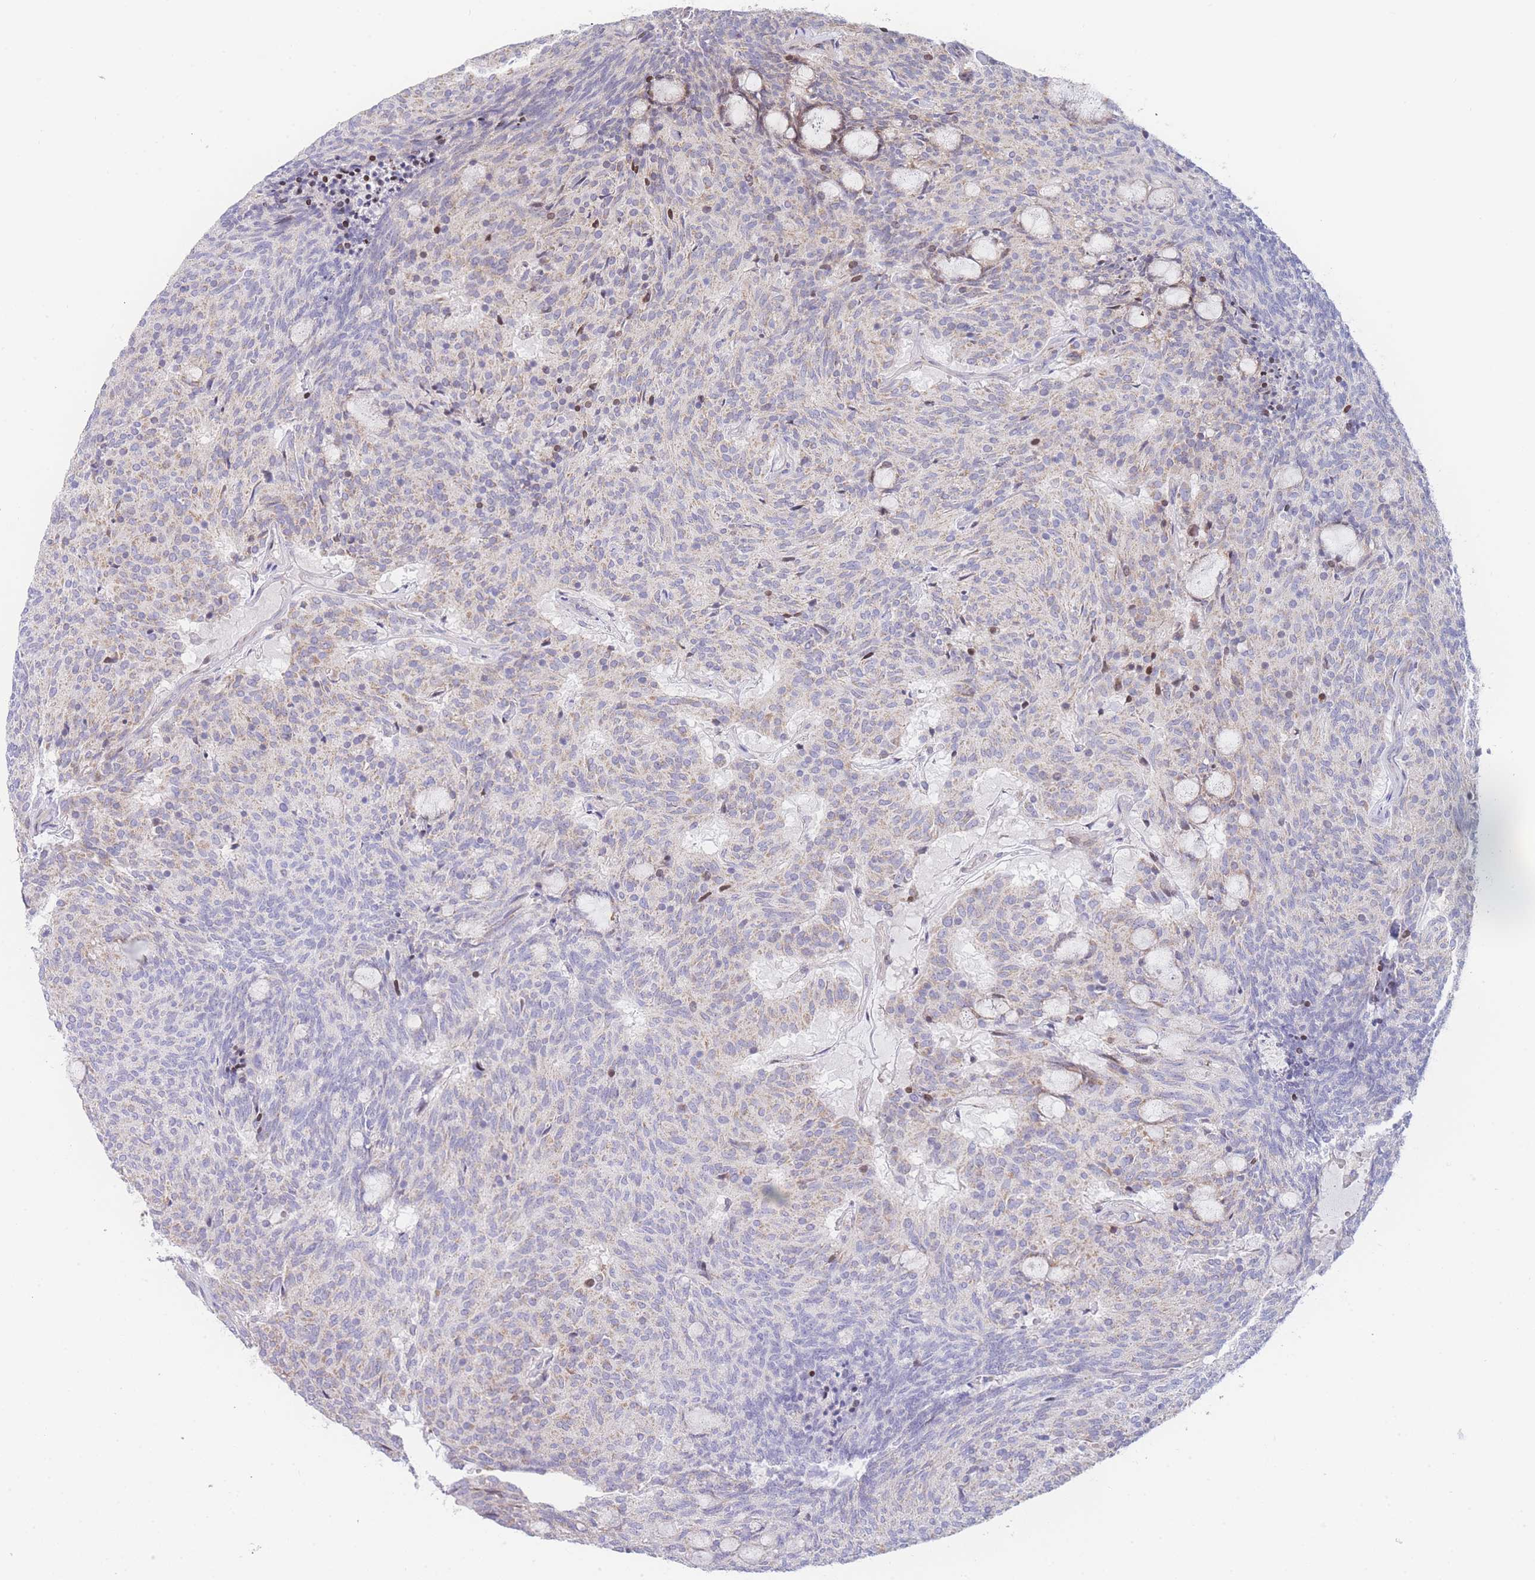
{"staining": {"intensity": "weak", "quantity": "25%-75%", "location": "cytoplasmic/membranous"}, "tissue": "carcinoid", "cell_type": "Tumor cells", "image_type": "cancer", "snomed": [{"axis": "morphology", "description": "Carcinoid, malignant, NOS"}, {"axis": "topography", "description": "Pancreas"}], "caption": "Protein staining of carcinoid (malignant) tissue shows weak cytoplasmic/membranous staining in approximately 25%-75% of tumor cells. (DAB (3,3'-diaminobenzidine) IHC with brightfield microscopy, high magnification).", "gene": "GPAM", "patient": {"sex": "female", "age": 54}}